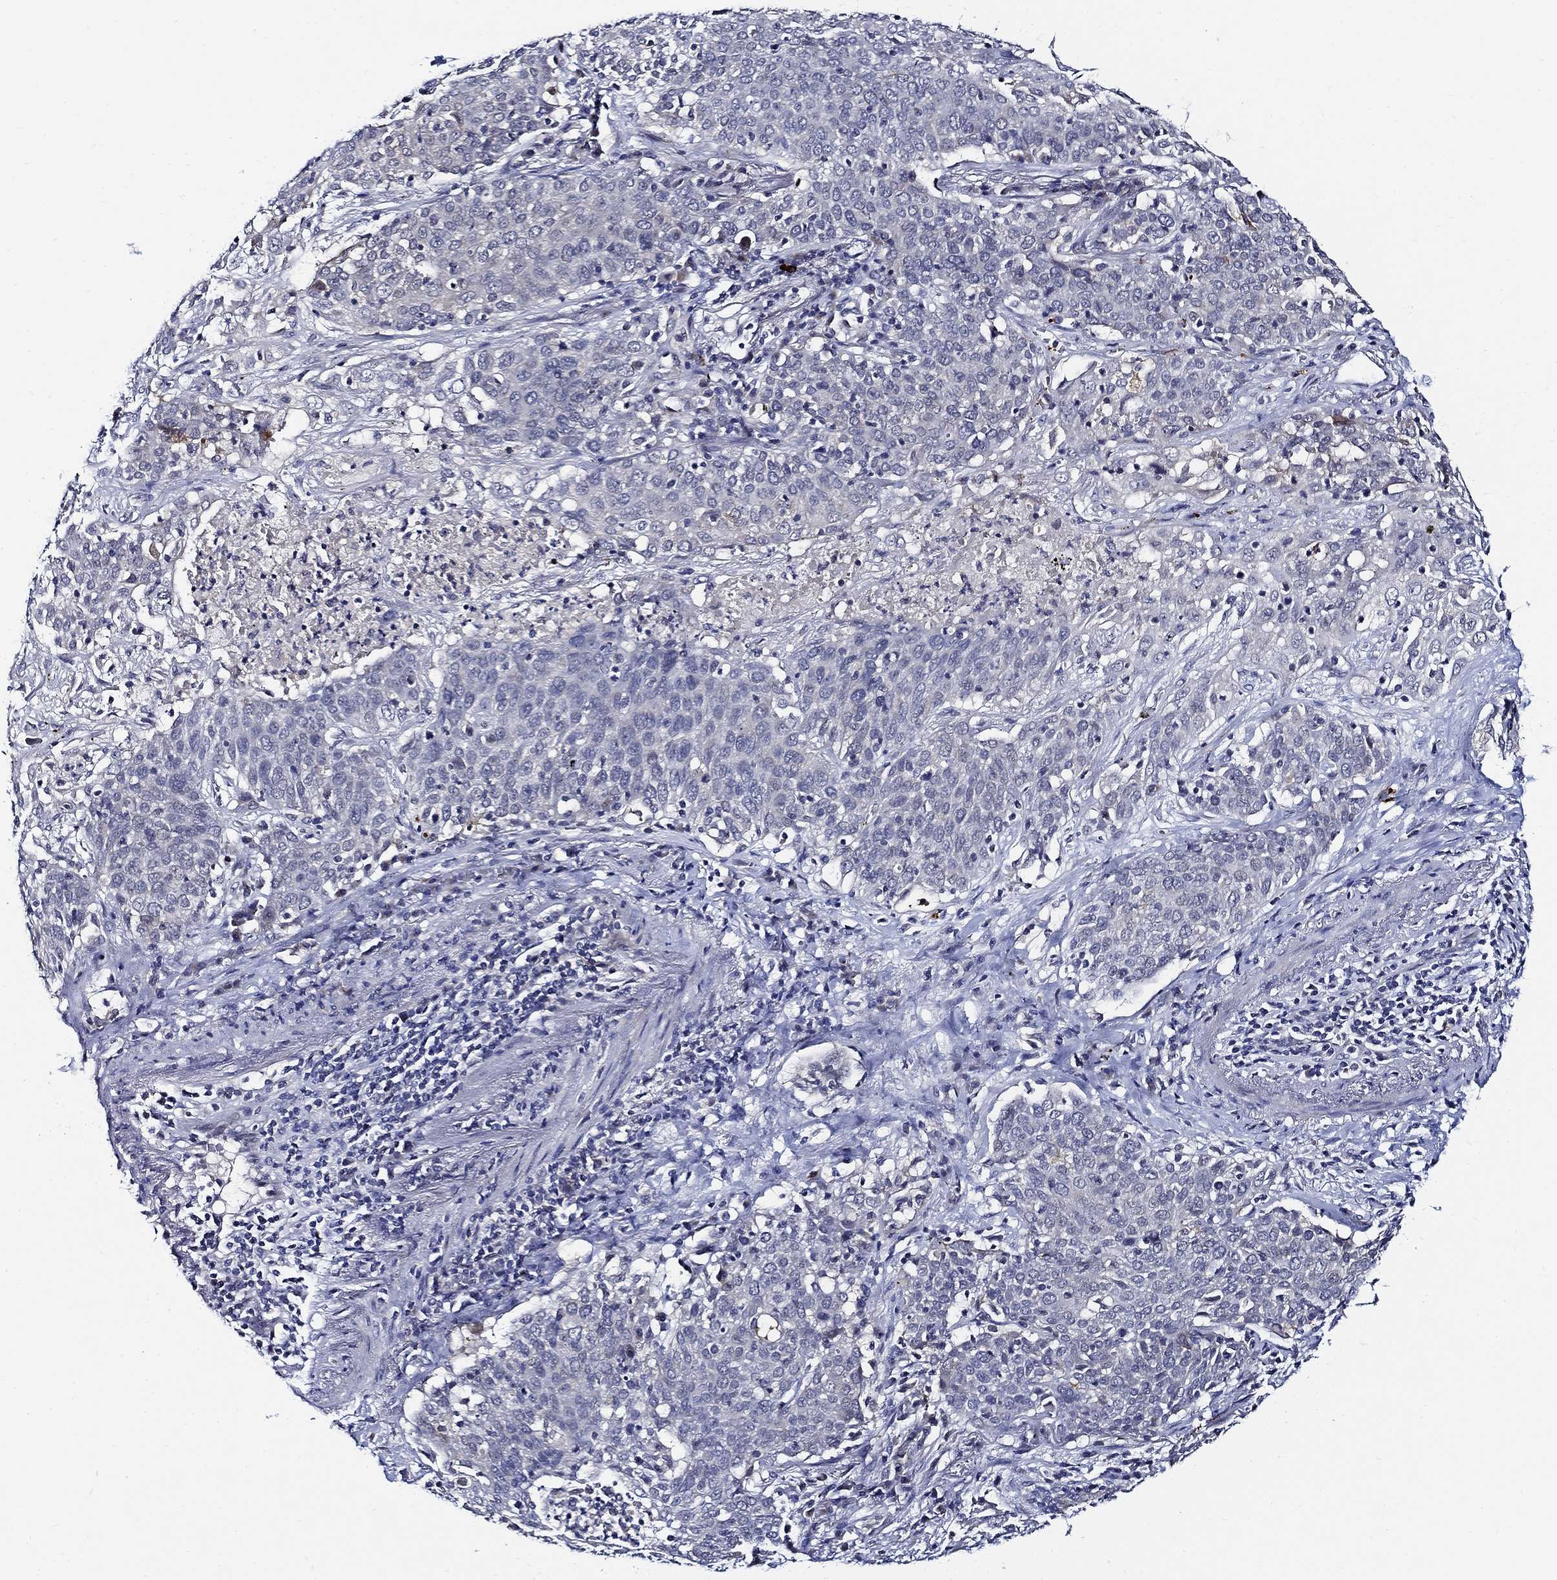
{"staining": {"intensity": "negative", "quantity": "none", "location": "none"}, "tissue": "lung cancer", "cell_type": "Tumor cells", "image_type": "cancer", "snomed": [{"axis": "morphology", "description": "Squamous cell carcinoma, NOS"}, {"axis": "topography", "description": "Lung"}], "caption": "This micrograph is of lung cancer (squamous cell carcinoma) stained with immunohistochemistry (IHC) to label a protein in brown with the nuclei are counter-stained blue. There is no positivity in tumor cells. (Stains: DAB (3,3'-diaminobenzidine) immunohistochemistry with hematoxylin counter stain, Microscopy: brightfield microscopy at high magnification).", "gene": "ALOX12", "patient": {"sex": "male", "age": 82}}